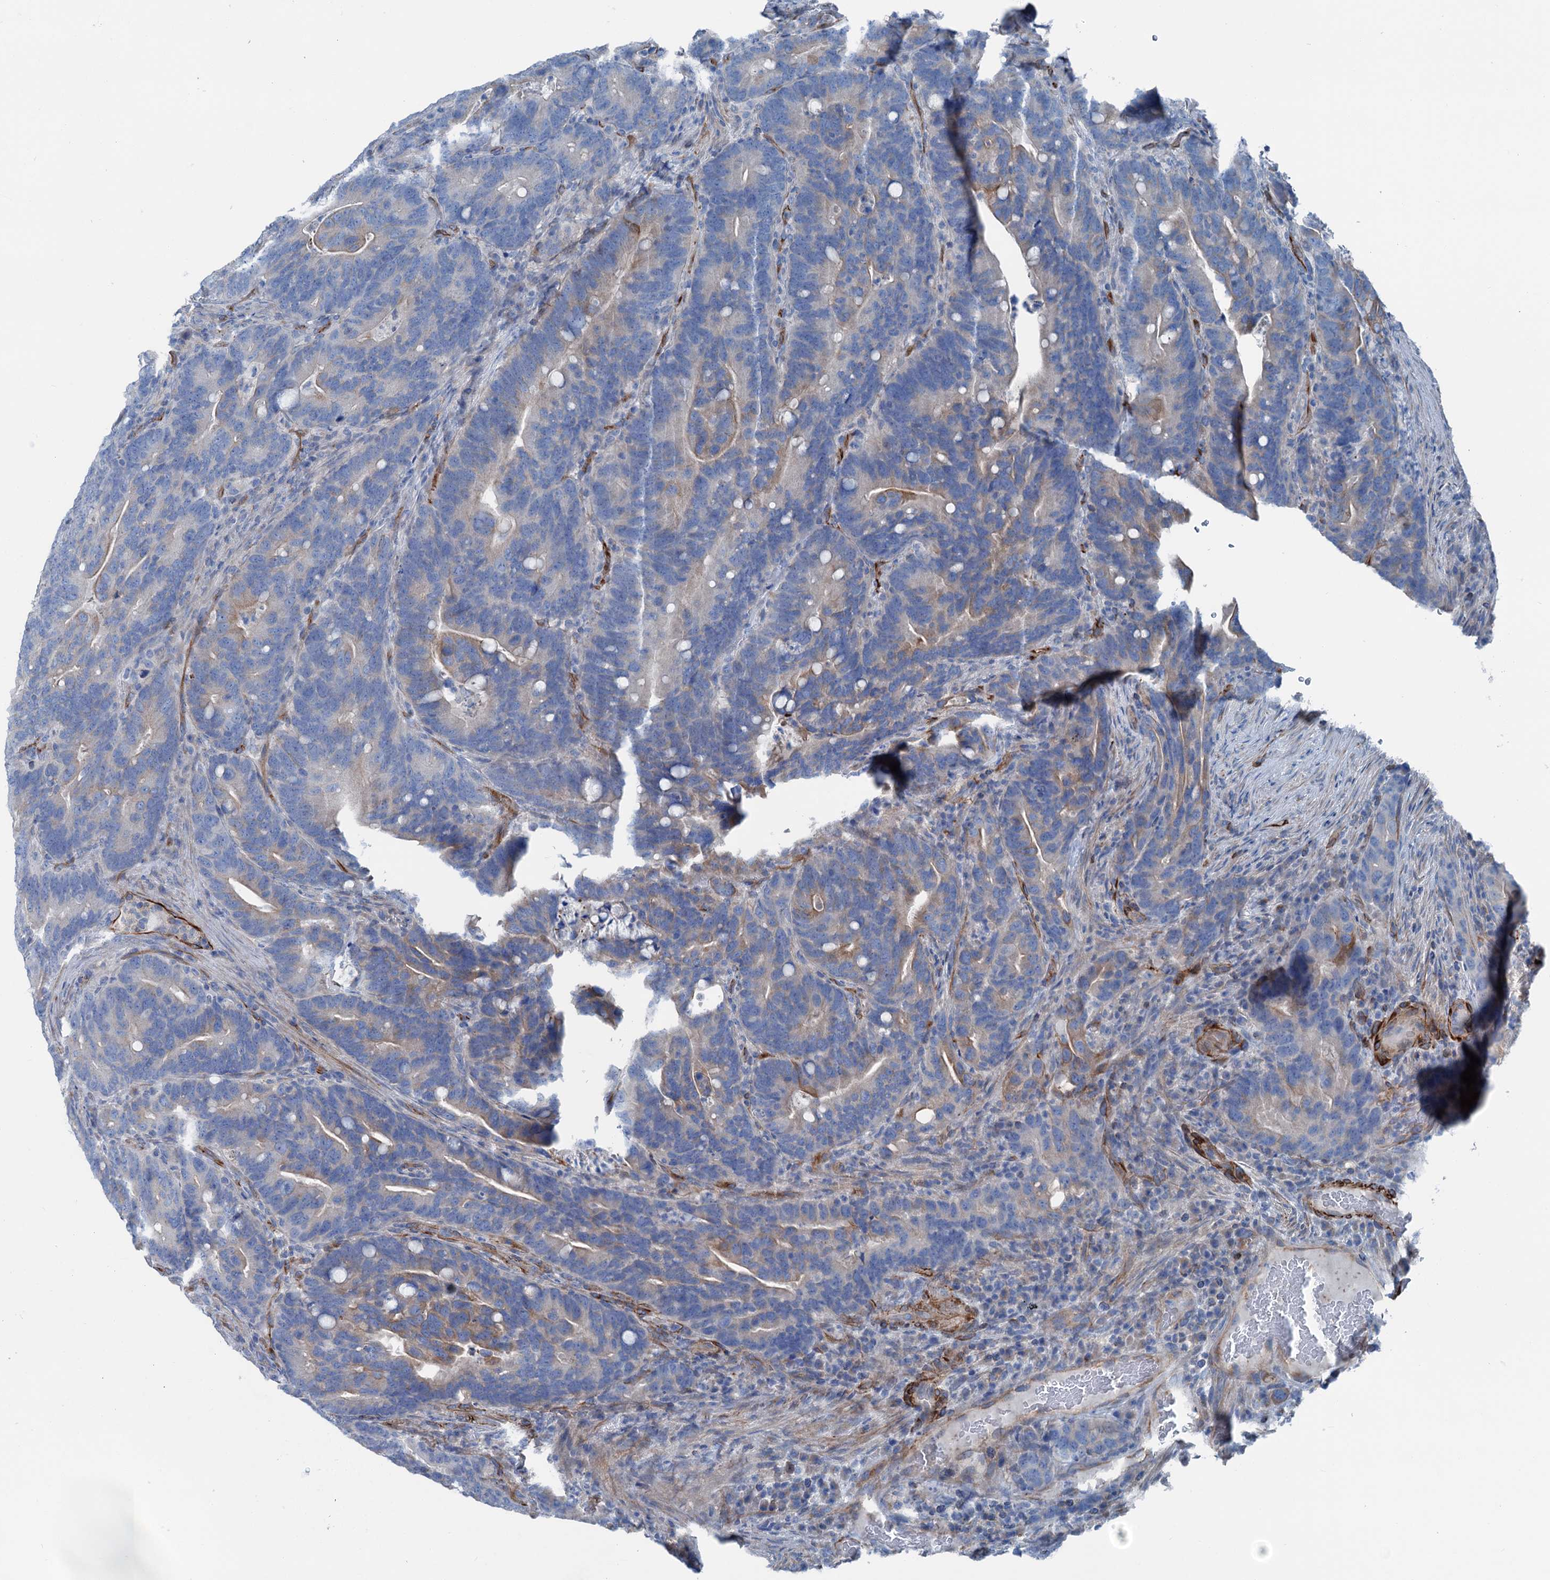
{"staining": {"intensity": "weak", "quantity": "<25%", "location": "cytoplasmic/membranous"}, "tissue": "colorectal cancer", "cell_type": "Tumor cells", "image_type": "cancer", "snomed": [{"axis": "morphology", "description": "Adenocarcinoma, NOS"}, {"axis": "topography", "description": "Colon"}], "caption": "Immunohistochemistry (IHC) of colorectal cancer displays no positivity in tumor cells.", "gene": "CALCOCO1", "patient": {"sex": "female", "age": 66}}